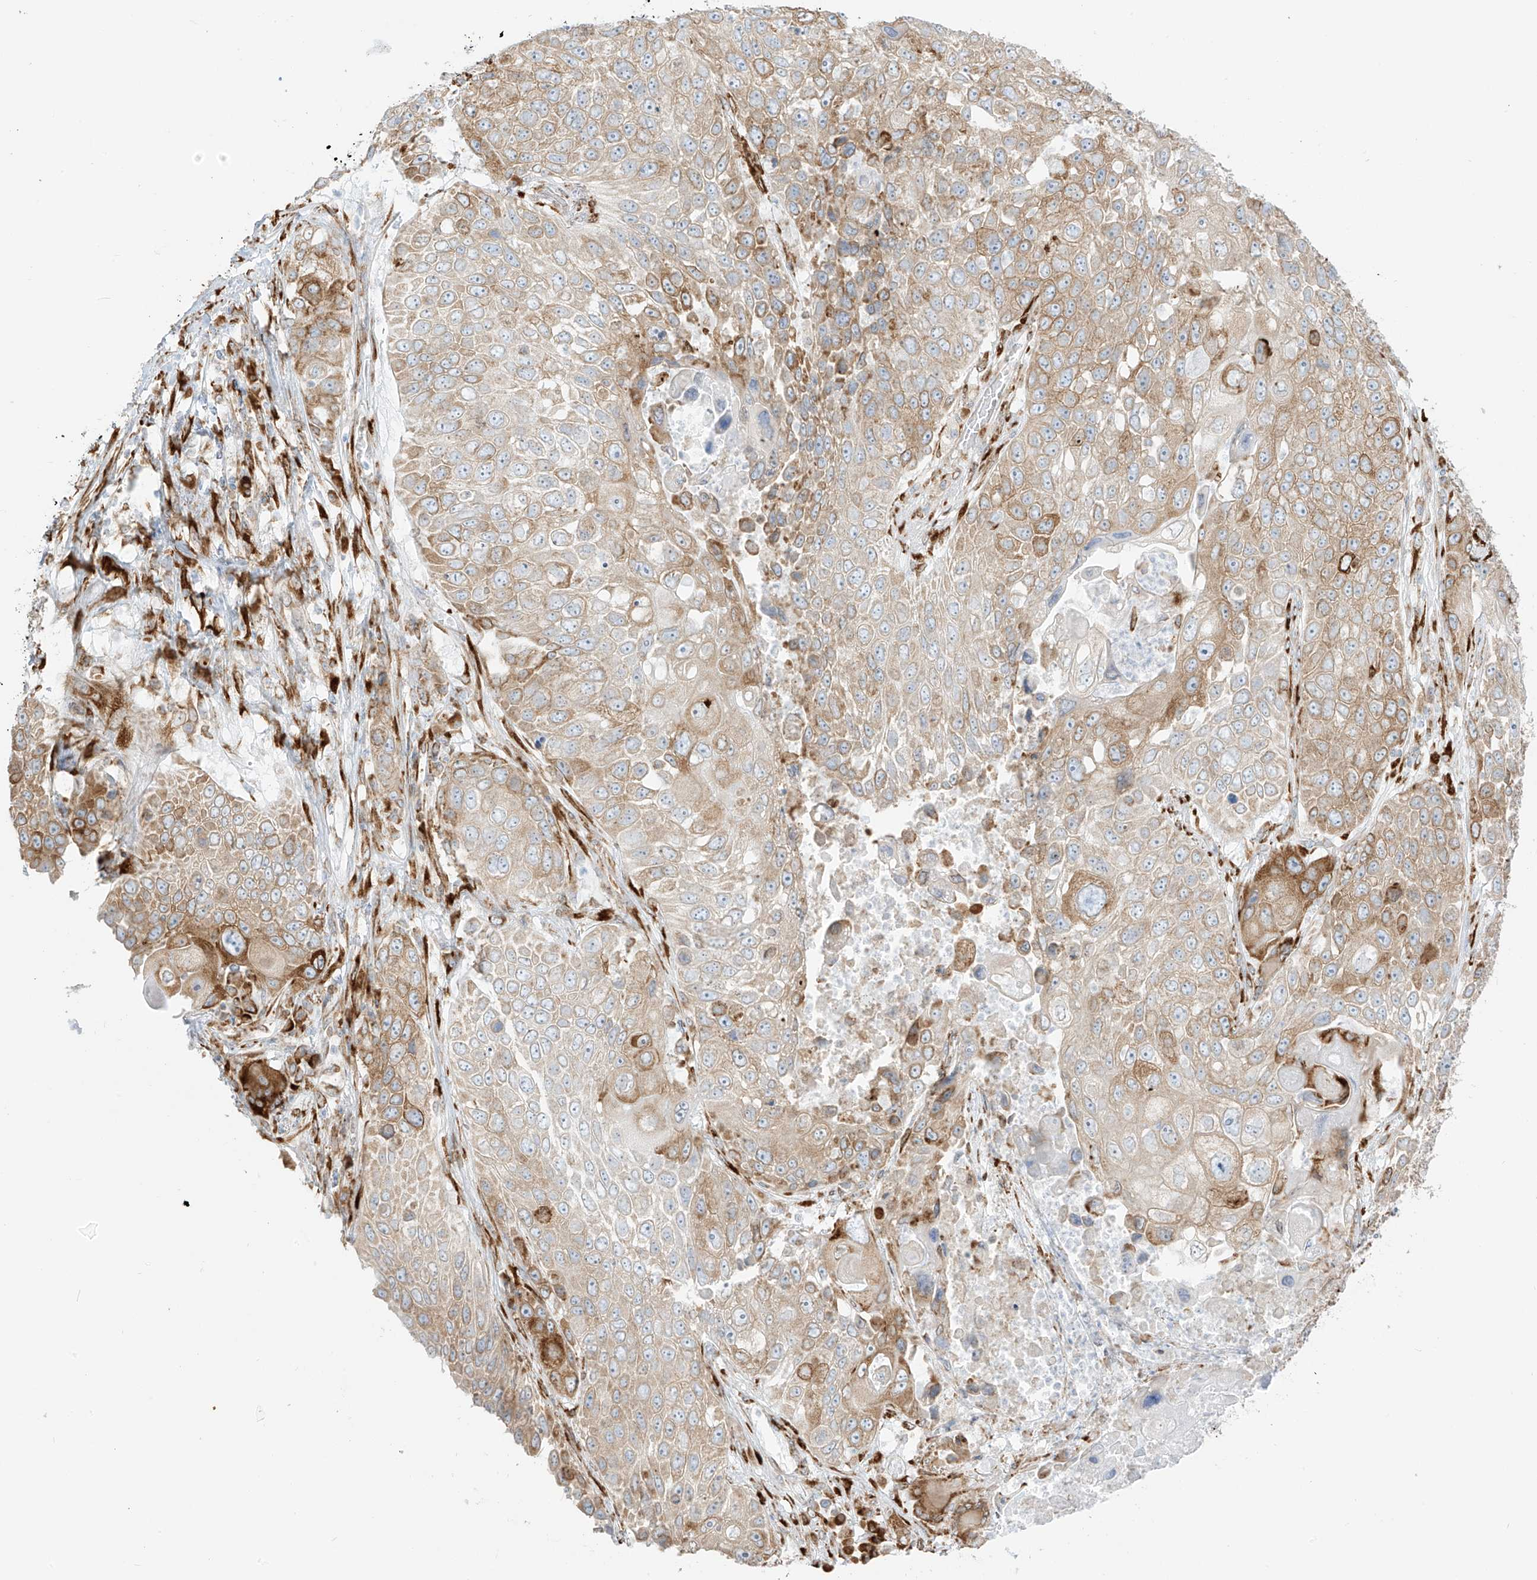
{"staining": {"intensity": "moderate", "quantity": "25%-75%", "location": "cytoplasmic/membranous"}, "tissue": "lung cancer", "cell_type": "Tumor cells", "image_type": "cancer", "snomed": [{"axis": "morphology", "description": "Squamous cell carcinoma, NOS"}, {"axis": "topography", "description": "Lung"}], "caption": "A photomicrograph of lung cancer (squamous cell carcinoma) stained for a protein displays moderate cytoplasmic/membranous brown staining in tumor cells.", "gene": "LRRC59", "patient": {"sex": "male", "age": 61}}